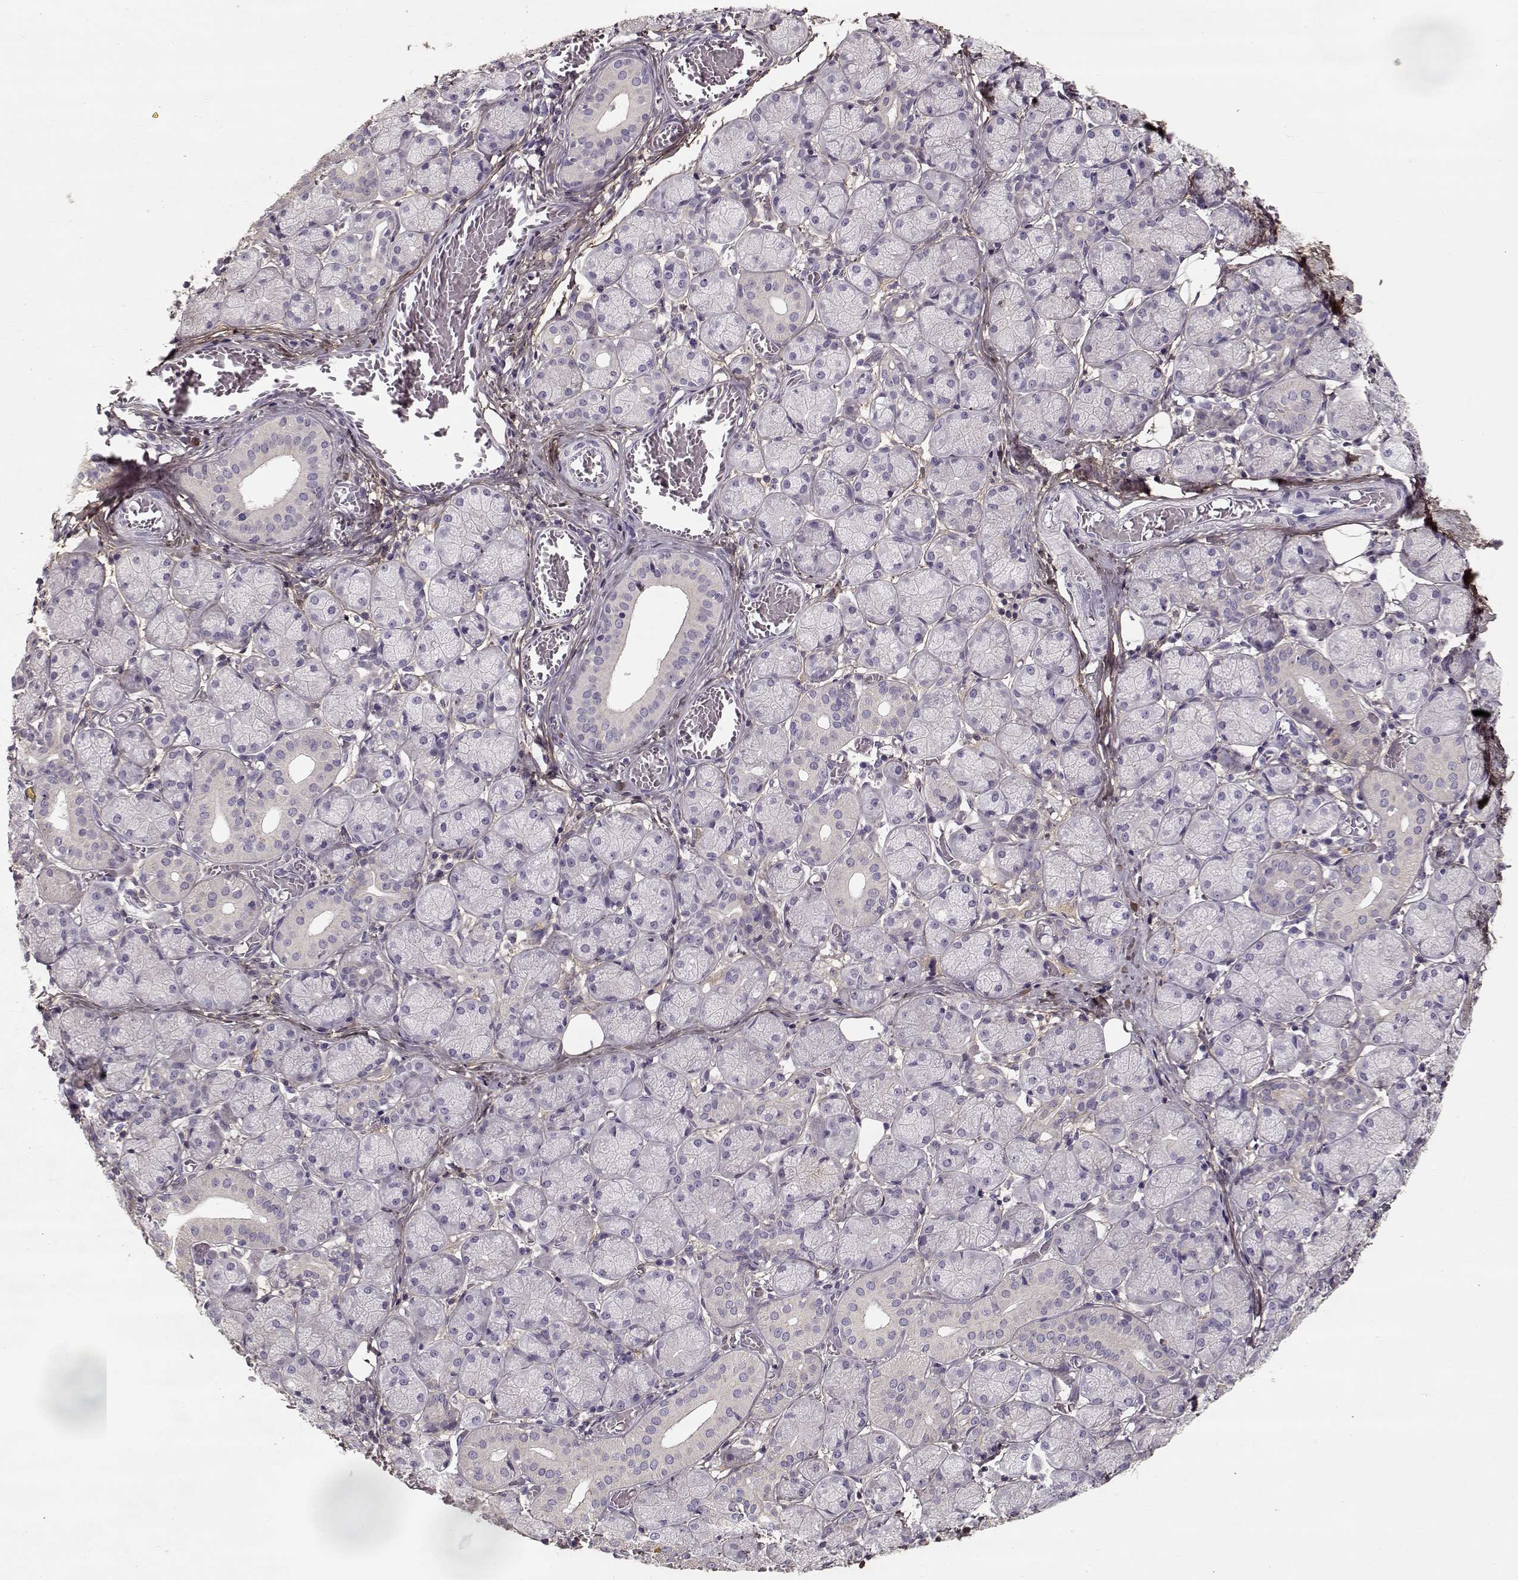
{"staining": {"intensity": "negative", "quantity": "none", "location": "none"}, "tissue": "salivary gland", "cell_type": "Glandular cells", "image_type": "normal", "snomed": [{"axis": "morphology", "description": "Normal tissue, NOS"}, {"axis": "topography", "description": "Salivary gland"}, {"axis": "topography", "description": "Peripheral nerve tissue"}], "caption": "Protein analysis of normal salivary gland reveals no significant staining in glandular cells. (Stains: DAB immunohistochemistry with hematoxylin counter stain, Microscopy: brightfield microscopy at high magnification).", "gene": "LUM", "patient": {"sex": "female", "age": 24}}